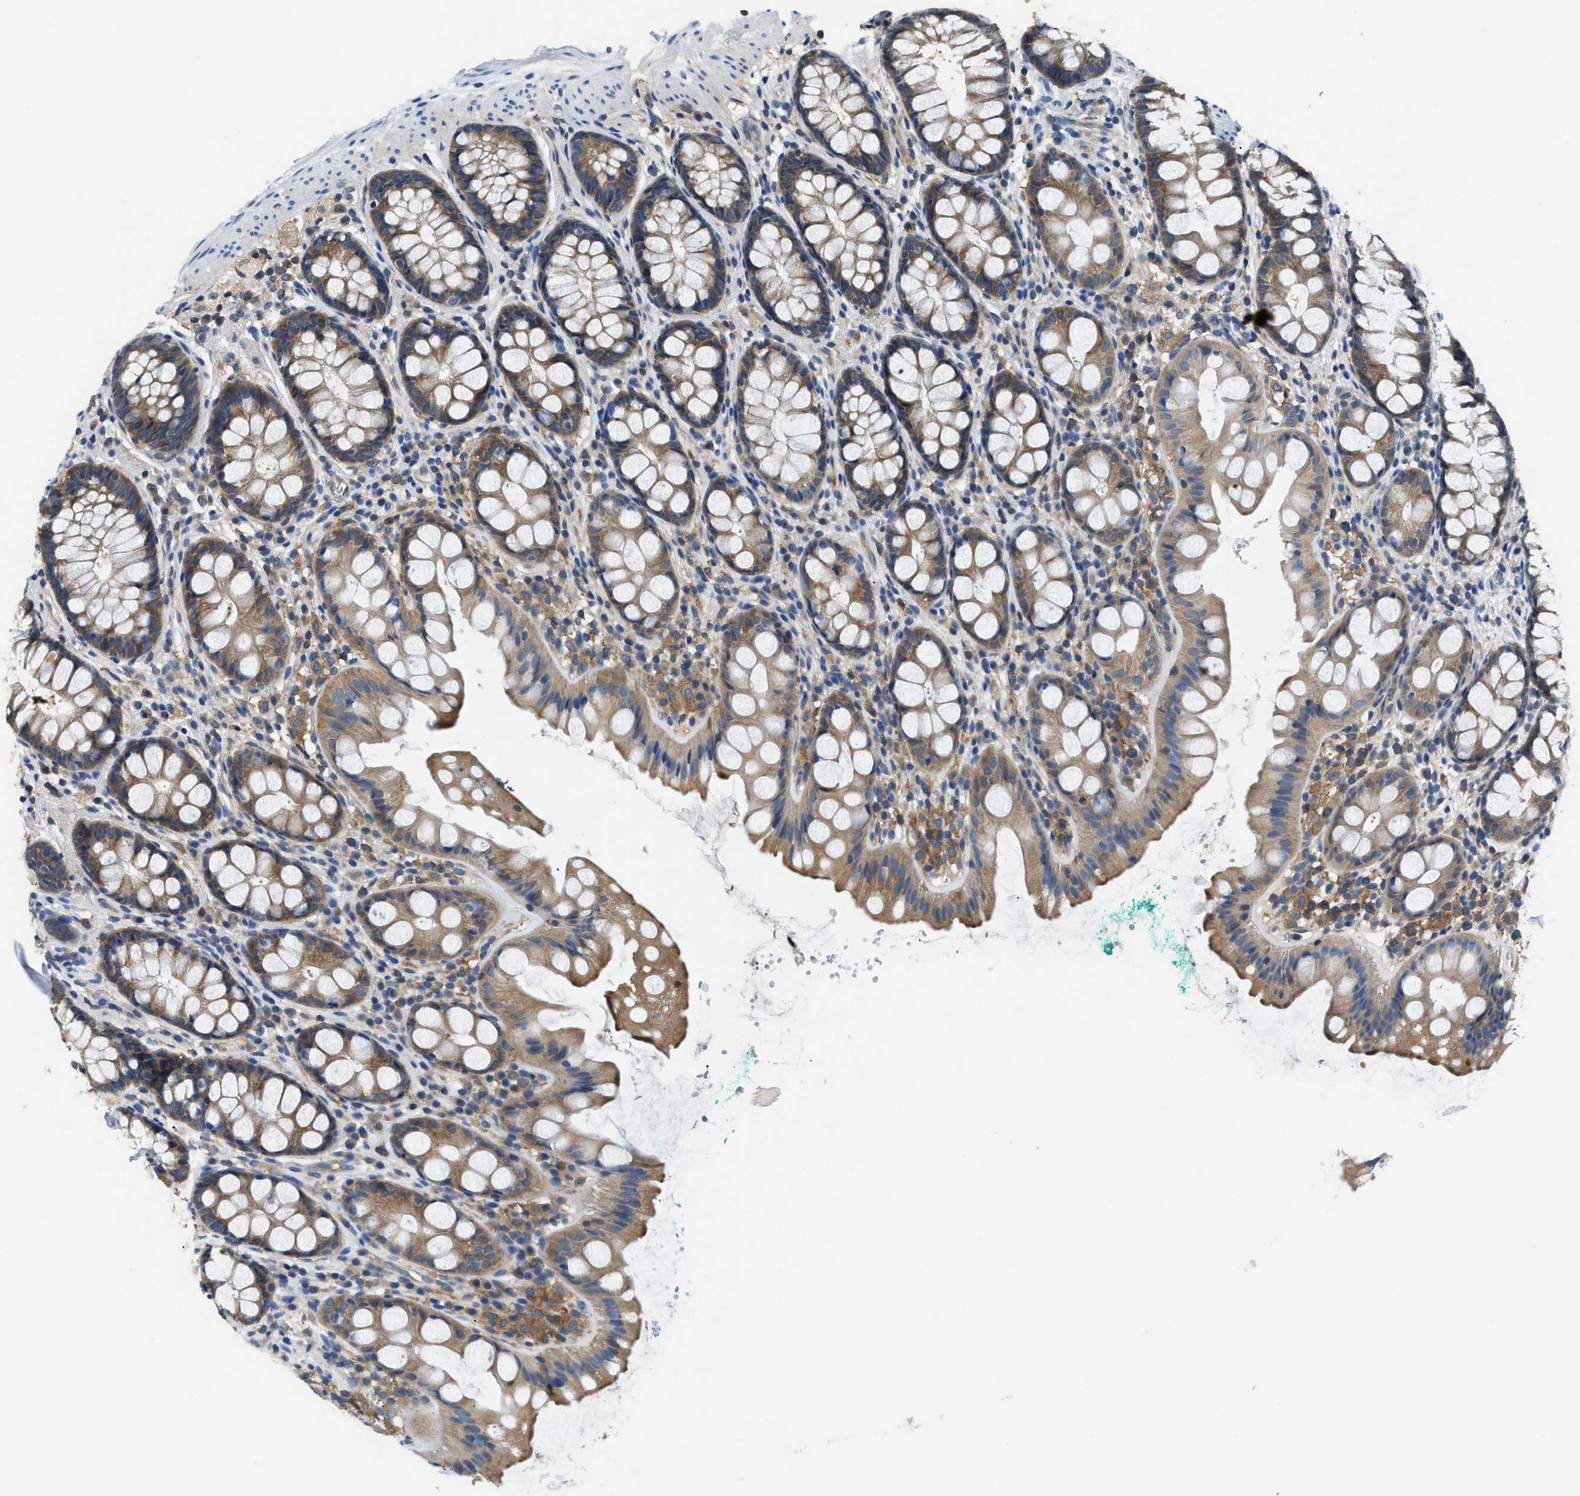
{"staining": {"intensity": "moderate", "quantity": ">75%", "location": "cytoplasmic/membranous"}, "tissue": "rectum", "cell_type": "Glandular cells", "image_type": "normal", "snomed": [{"axis": "morphology", "description": "Normal tissue, NOS"}, {"axis": "topography", "description": "Rectum"}], "caption": "Immunohistochemistry (IHC) of normal human rectum demonstrates medium levels of moderate cytoplasmic/membranous staining in about >75% of glandular cells. Using DAB (brown) and hematoxylin (blue) stains, captured at high magnification using brightfield microscopy.", "gene": "PKM", "patient": {"sex": "female", "age": 65}}